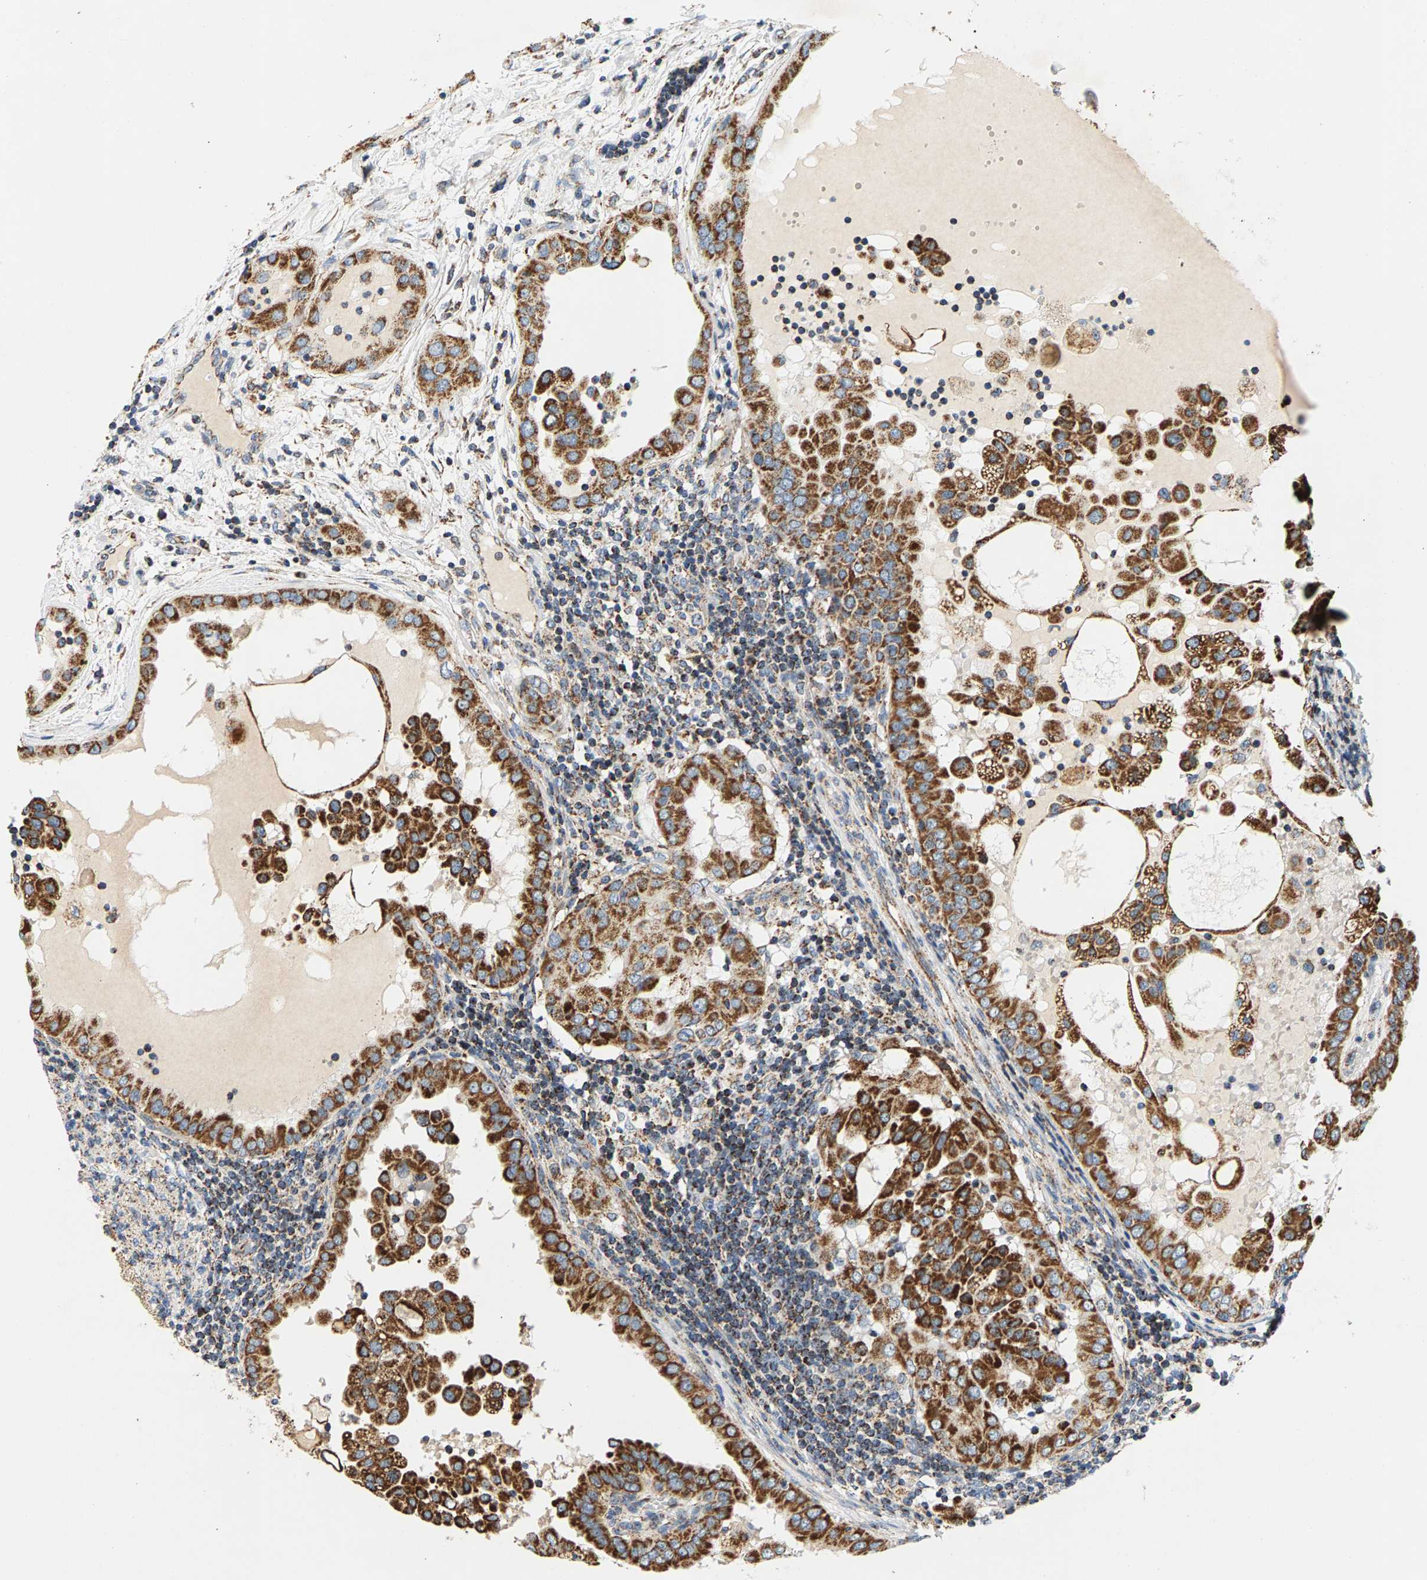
{"staining": {"intensity": "strong", "quantity": ">75%", "location": "cytoplasmic/membranous"}, "tissue": "thyroid cancer", "cell_type": "Tumor cells", "image_type": "cancer", "snomed": [{"axis": "morphology", "description": "Papillary adenocarcinoma, NOS"}, {"axis": "topography", "description": "Thyroid gland"}], "caption": "Thyroid cancer was stained to show a protein in brown. There is high levels of strong cytoplasmic/membranous expression in approximately >75% of tumor cells. (DAB = brown stain, brightfield microscopy at high magnification).", "gene": "PDE1A", "patient": {"sex": "male", "age": 33}}